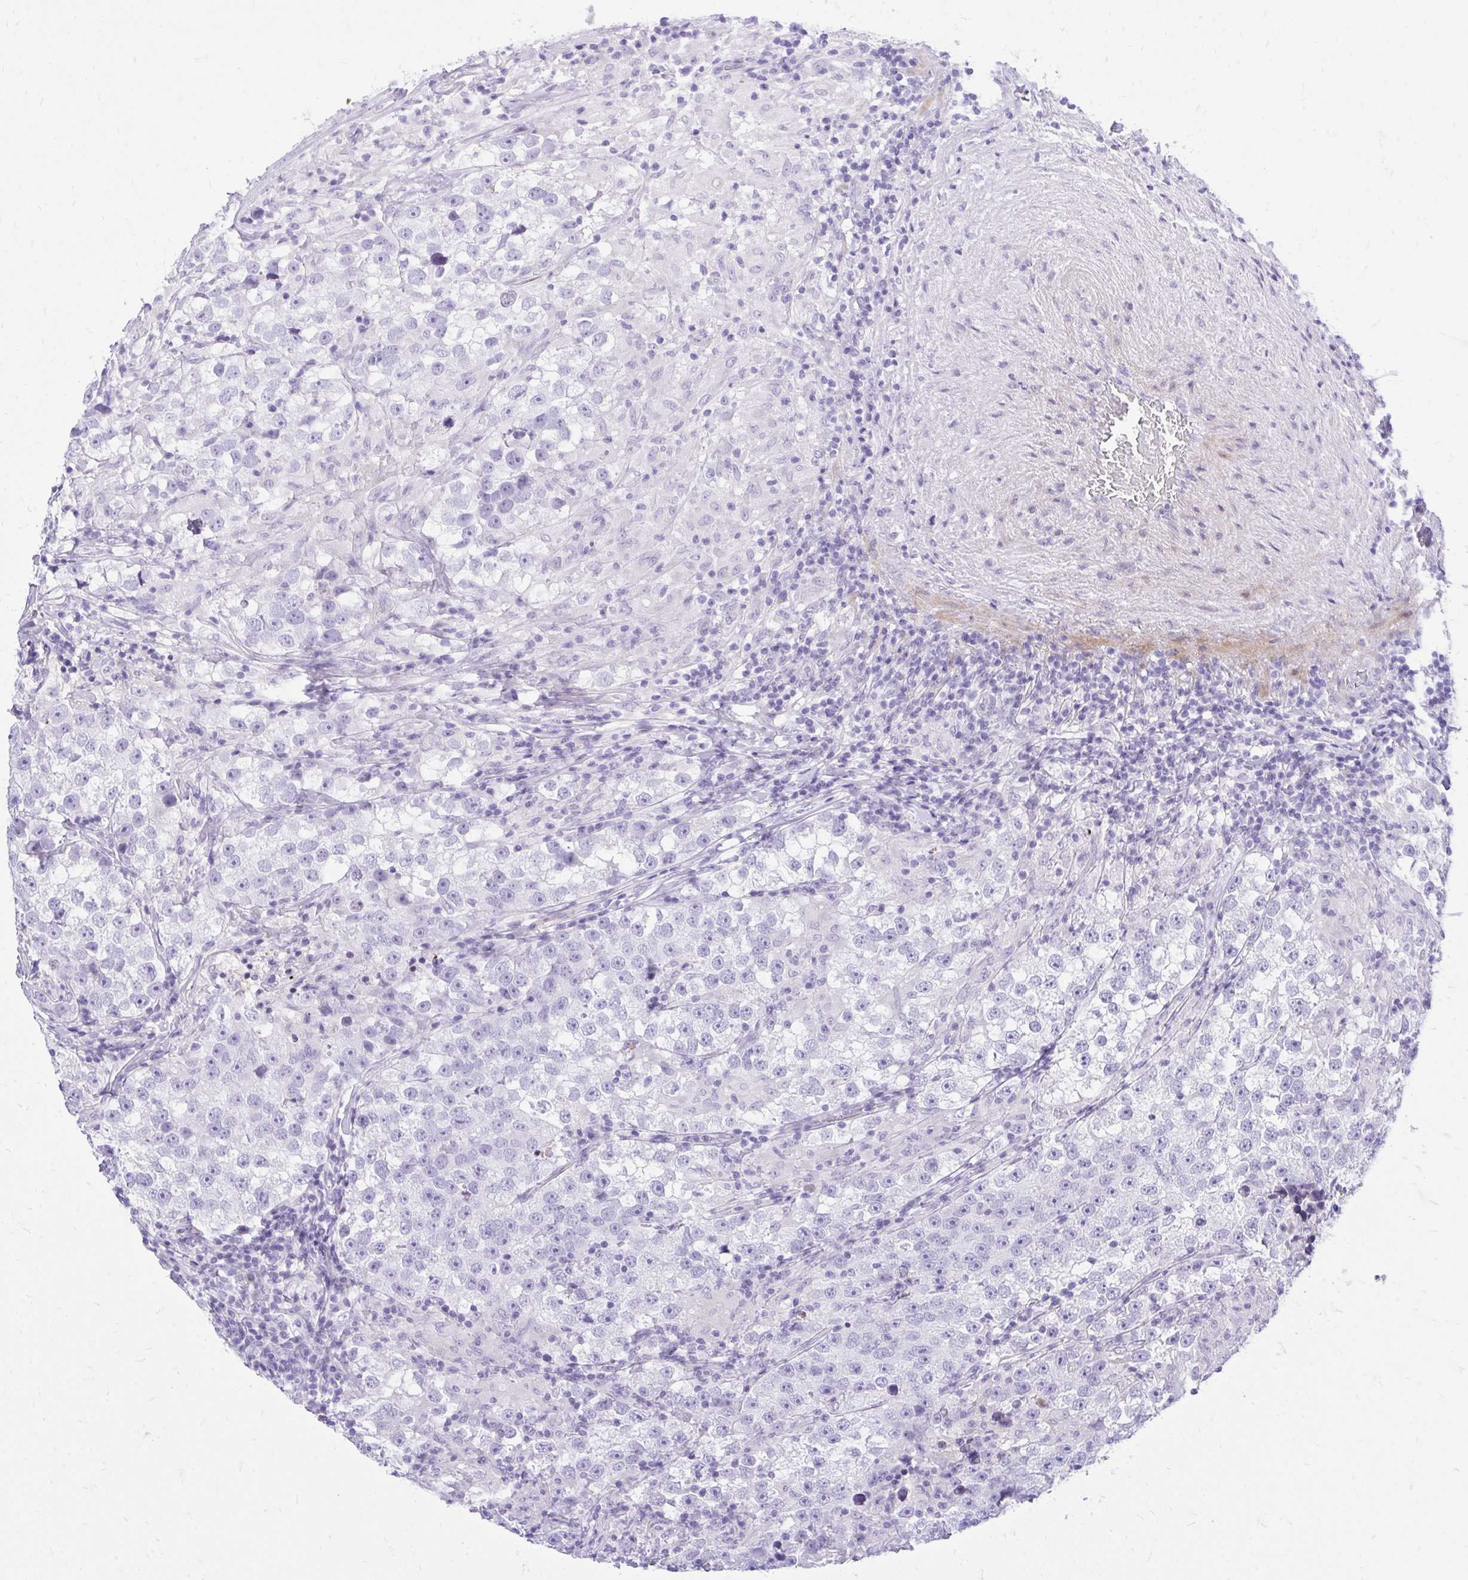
{"staining": {"intensity": "negative", "quantity": "none", "location": "none"}, "tissue": "testis cancer", "cell_type": "Tumor cells", "image_type": "cancer", "snomed": [{"axis": "morphology", "description": "Seminoma, NOS"}, {"axis": "topography", "description": "Testis"}], "caption": "The image exhibits no staining of tumor cells in testis cancer.", "gene": "GABRA1", "patient": {"sex": "male", "age": 46}}